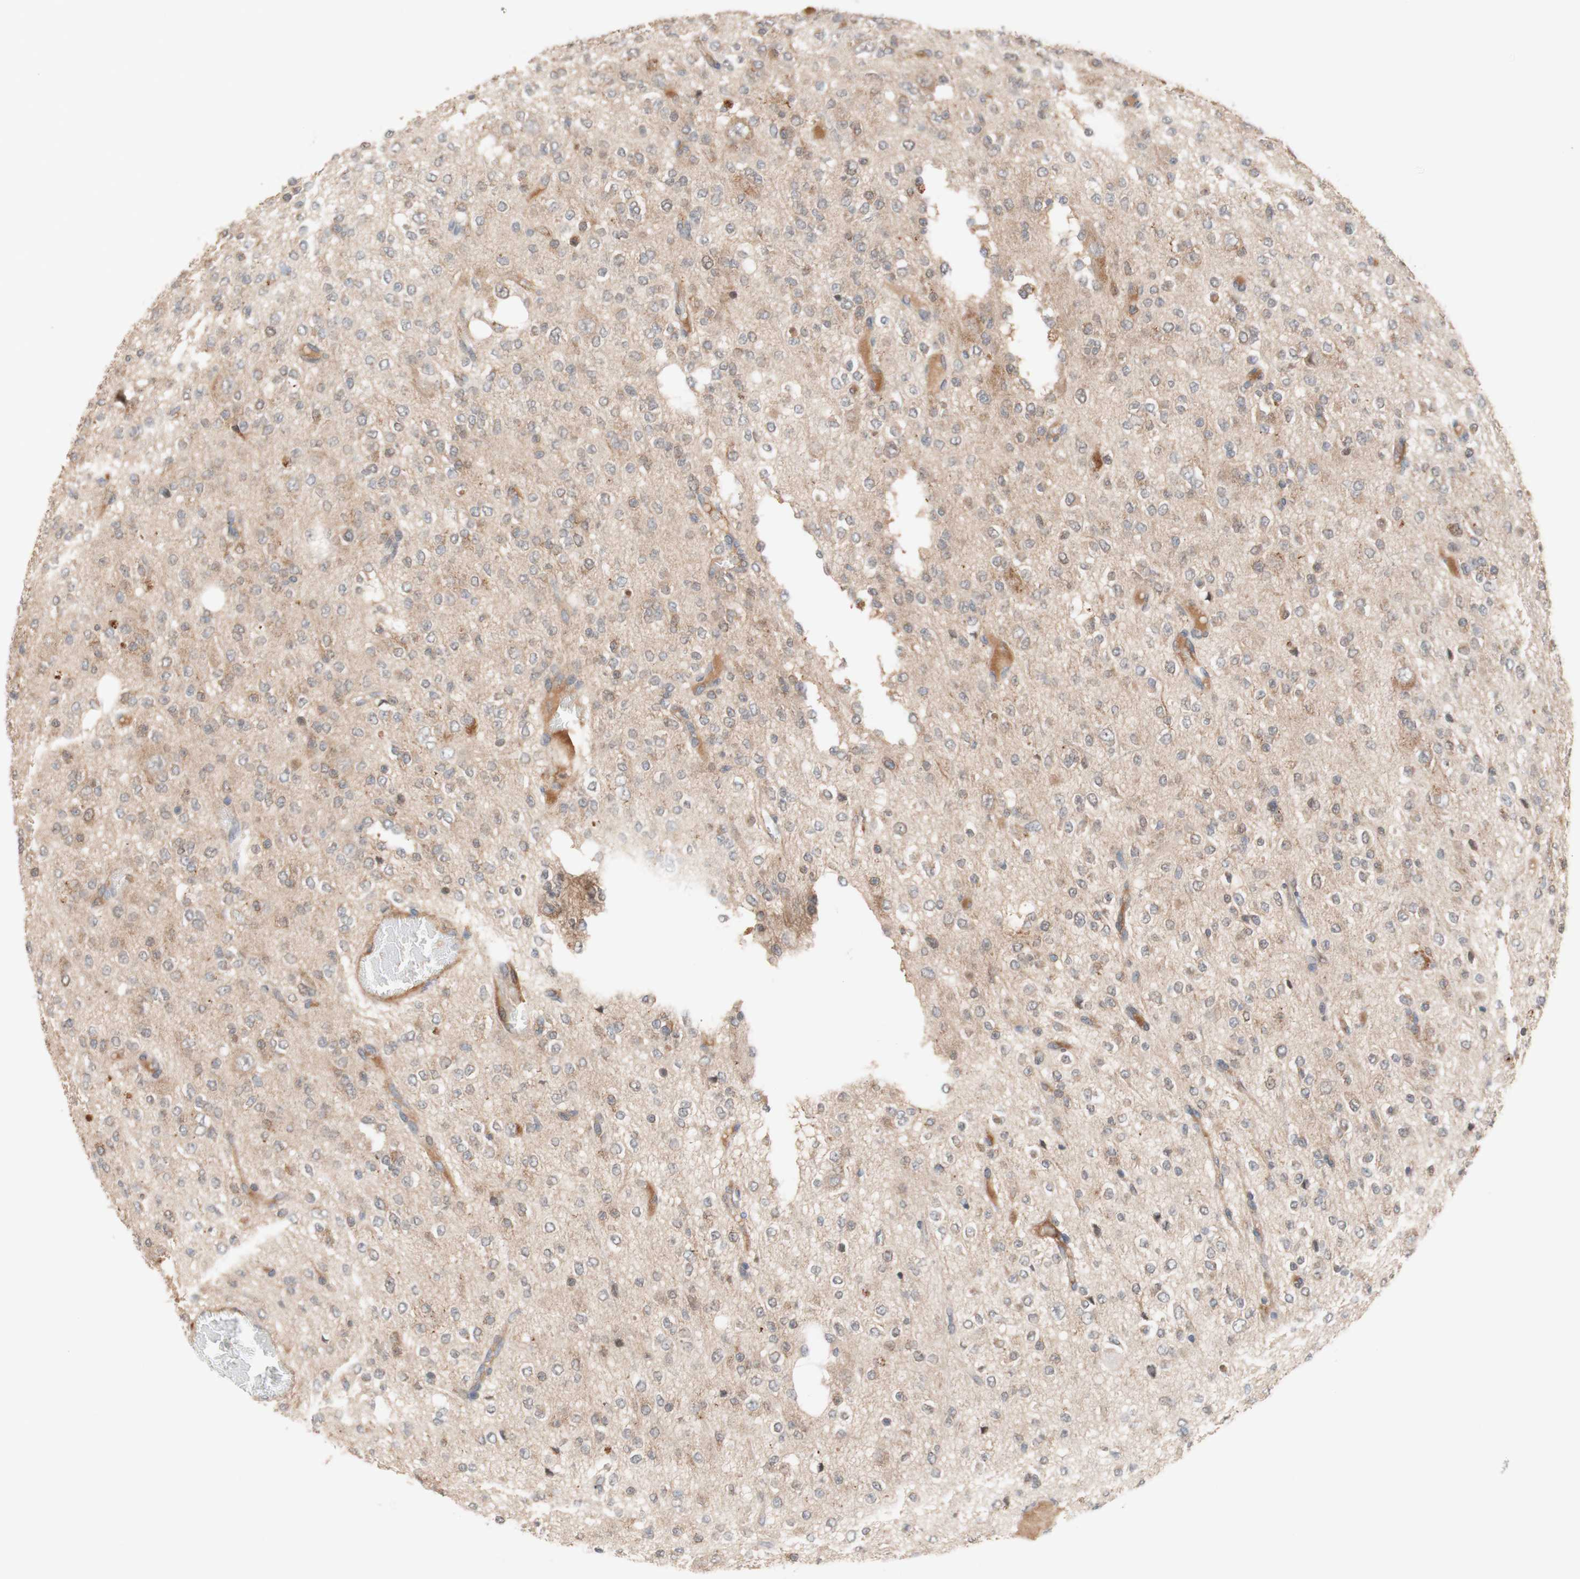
{"staining": {"intensity": "moderate", "quantity": "<25%", "location": "cytoplasmic/membranous"}, "tissue": "glioma", "cell_type": "Tumor cells", "image_type": "cancer", "snomed": [{"axis": "morphology", "description": "Glioma, malignant, Low grade"}, {"axis": "topography", "description": "Brain"}], "caption": "A histopathology image of malignant glioma (low-grade) stained for a protein demonstrates moderate cytoplasmic/membranous brown staining in tumor cells. (brown staining indicates protein expression, while blue staining denotes nuclei).", "gene": "PEX2", "patient": {"sex": "male", "age": 38}}